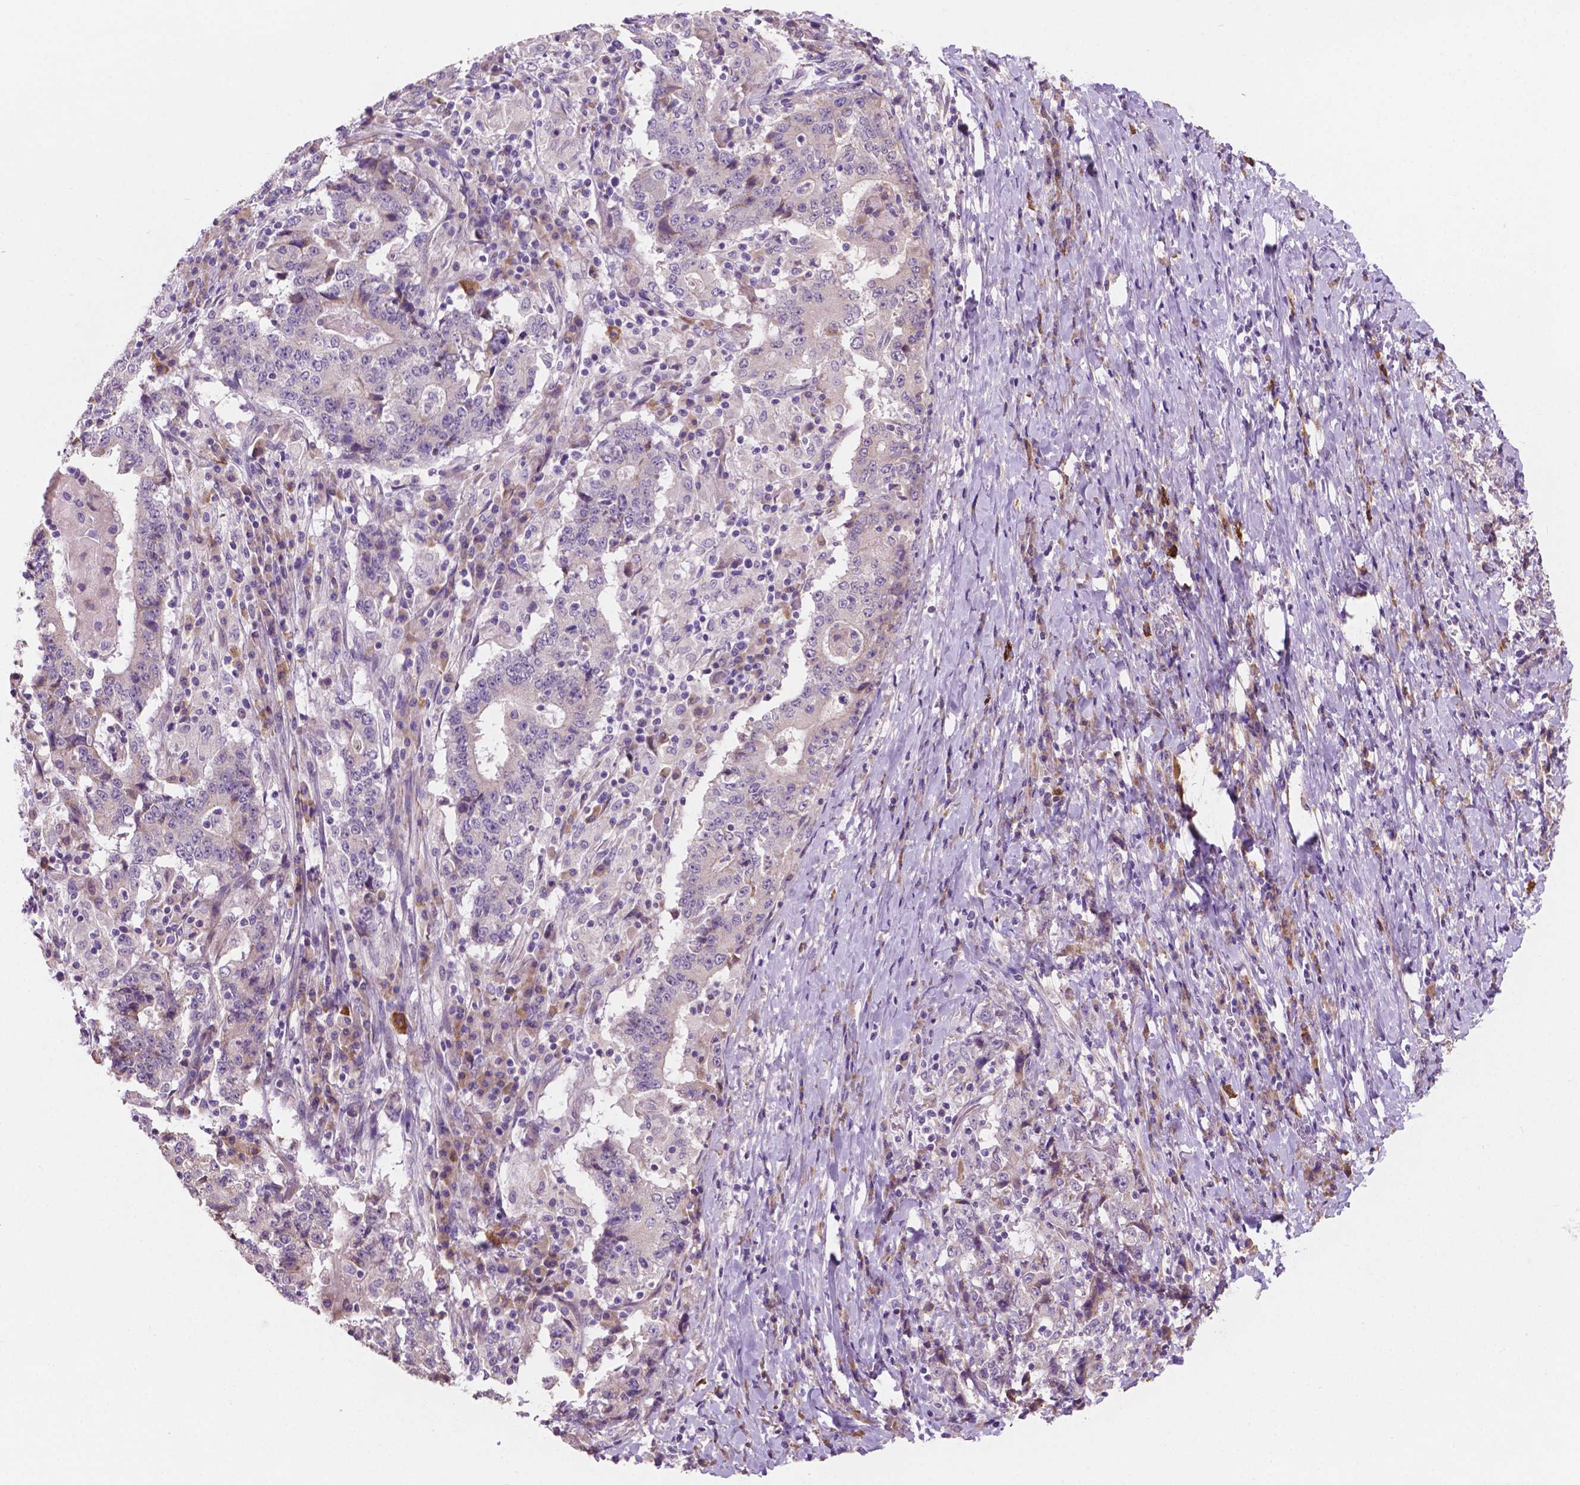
{"staining": {"intensity": "negative", "quantity": "none", "location": "none"}, "tissue": "stomach cancer", "cell_type": "Tumor cells", "image_type": "cancer", "snomed": [{"axis": "morphology", "description": "Normal tissue, NOS"}, {"axis": "morphology", "description": "Adenocarcinoma, NOS"}, {"axis": "topography", "description": "Stomach, upper"}, {"axis": "topography", "description": "Stomach"}], "caption": "Histopathology image shows no significant protein staining in tumor cells of stomach adenocarcinoma.", "gene": "LRP1B", "patient": {"sex": "male", "age": 59}}